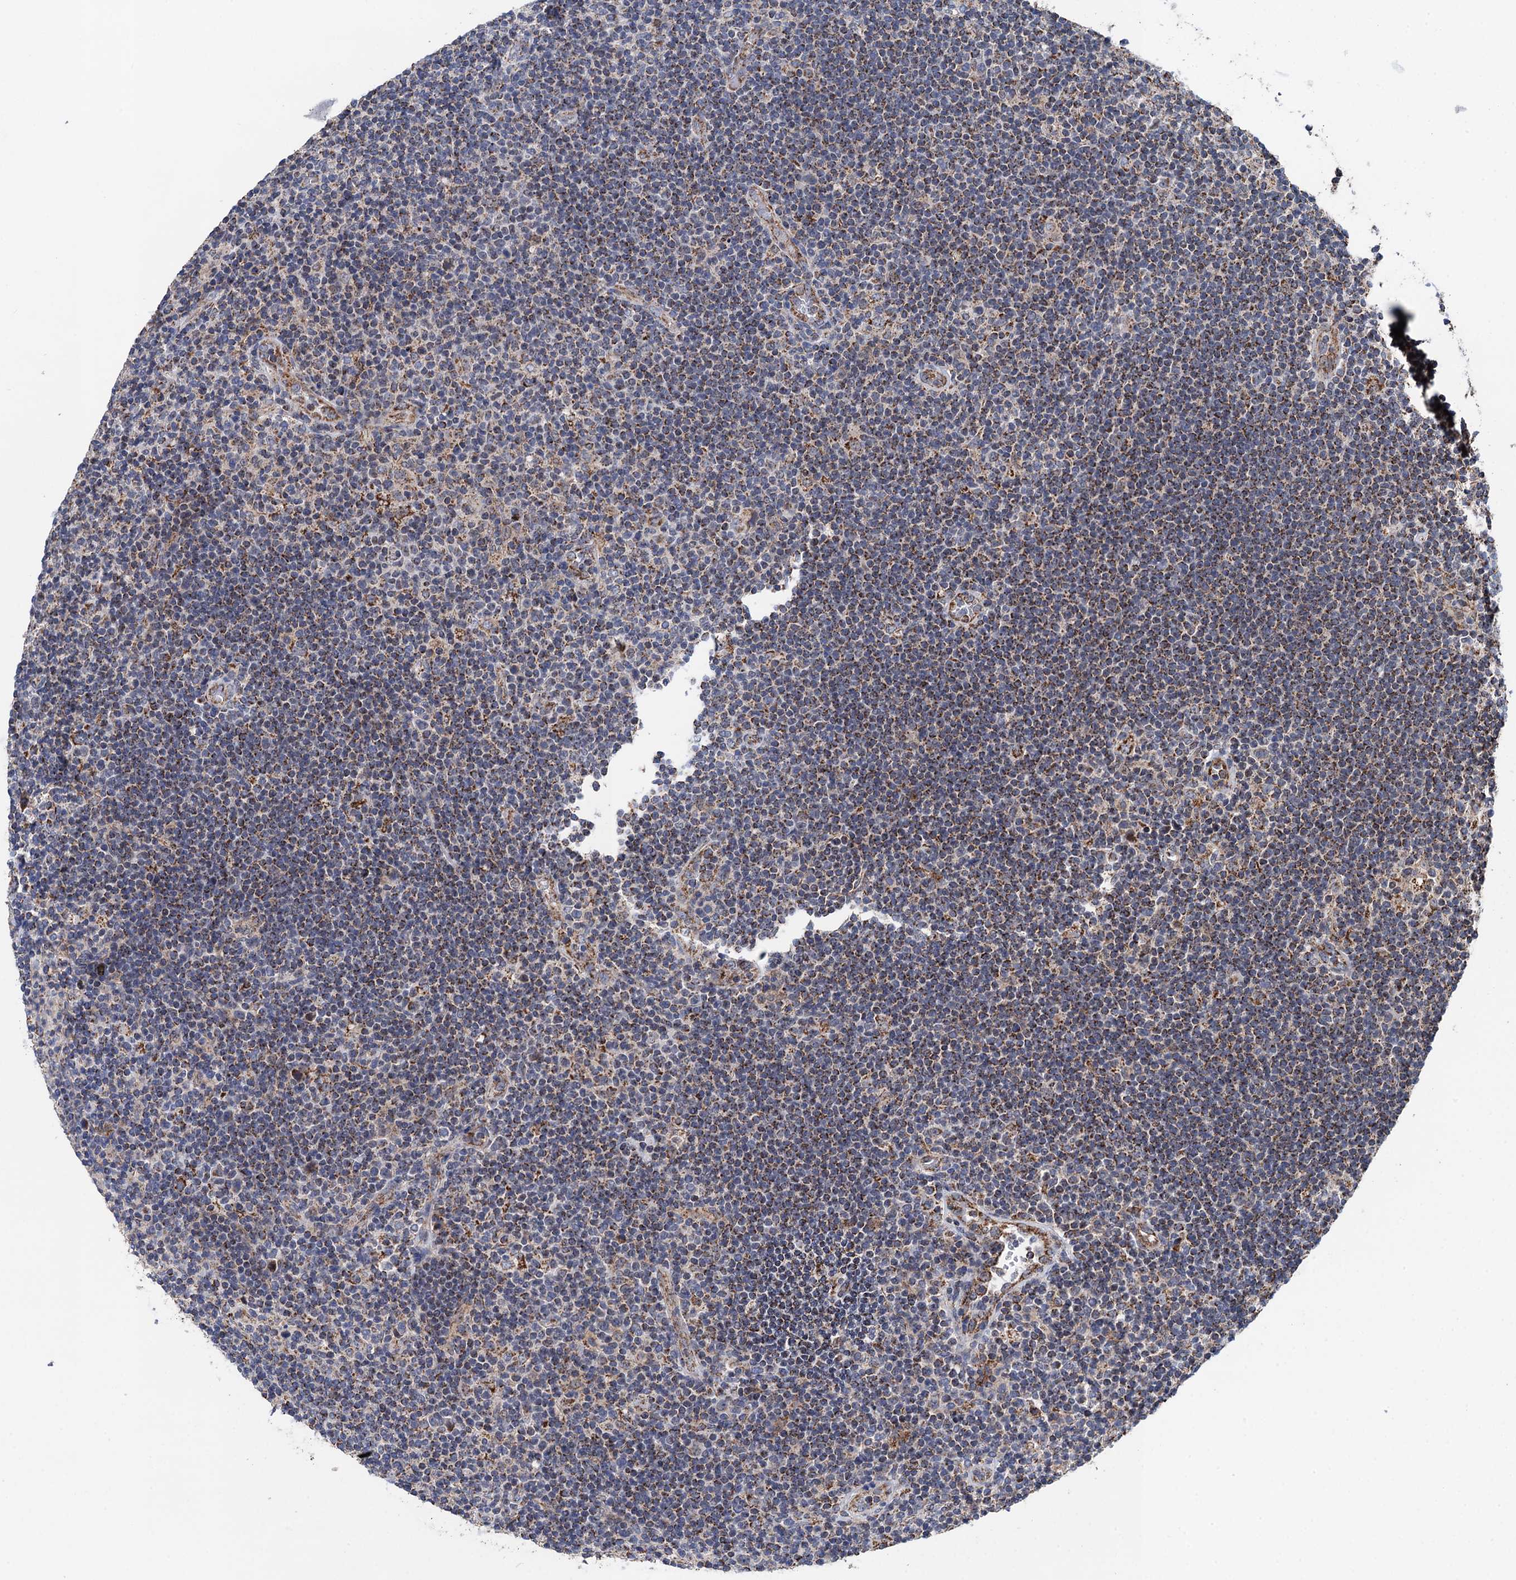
{"staining": {"intensity": "weak", "quantity": ">75%", "location": "cytoplasmic/membranous"}, "tissue": "lymphoma", "cell_type": "Tumor cells", "image_type": "cancer", "snomed": [{"axis": "morphology", "description": "Hodgkin's disease, NOS"}, {"axis": "topography", "description": "Lymph node"}], "caption": "Protein staining of Hodgkin's disease tissue exhibits weak cytoplasmic/membranous staining in approximately >75% of tumor cells.", "gene": "DGLUCY", "patient": {"sex": "female", "age": 57}}